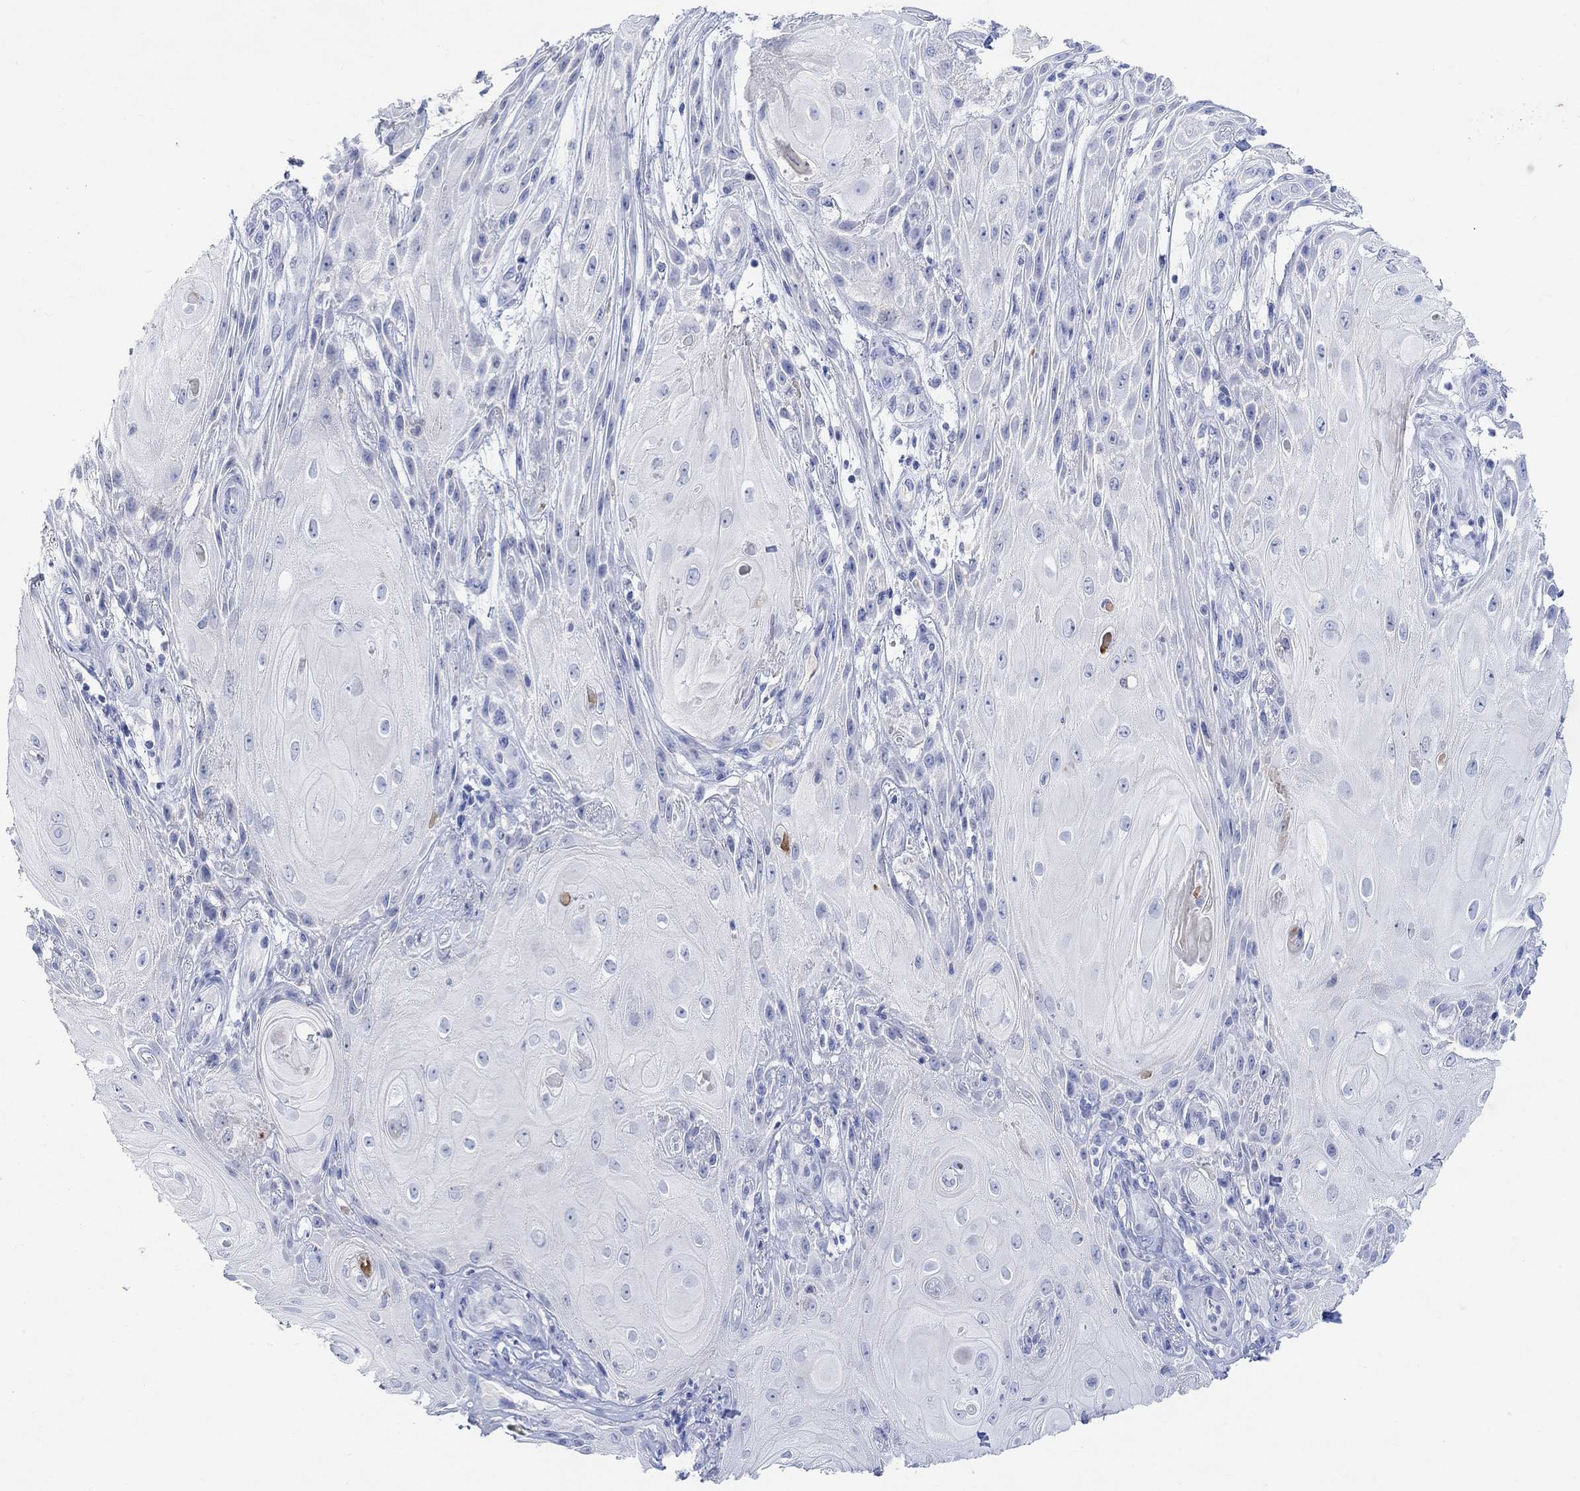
{"staining": {"intensity": "negative", "quantity": "none", "location": "none"}, "tissue": "skin cancer", "cell_type": "Tumor cells", "image_type": "cancer", "snomed": [{"axis": "morphology", "description": "Squamous cell carcinoma, NOS"}, {"axis": "topography", "description": "Skin"}], "caption": "There is no significant expression in tumor cells of skin squamous cell carcinoma.", "gene": "TYR", "patient": {"sex": "male", "age": 62}}